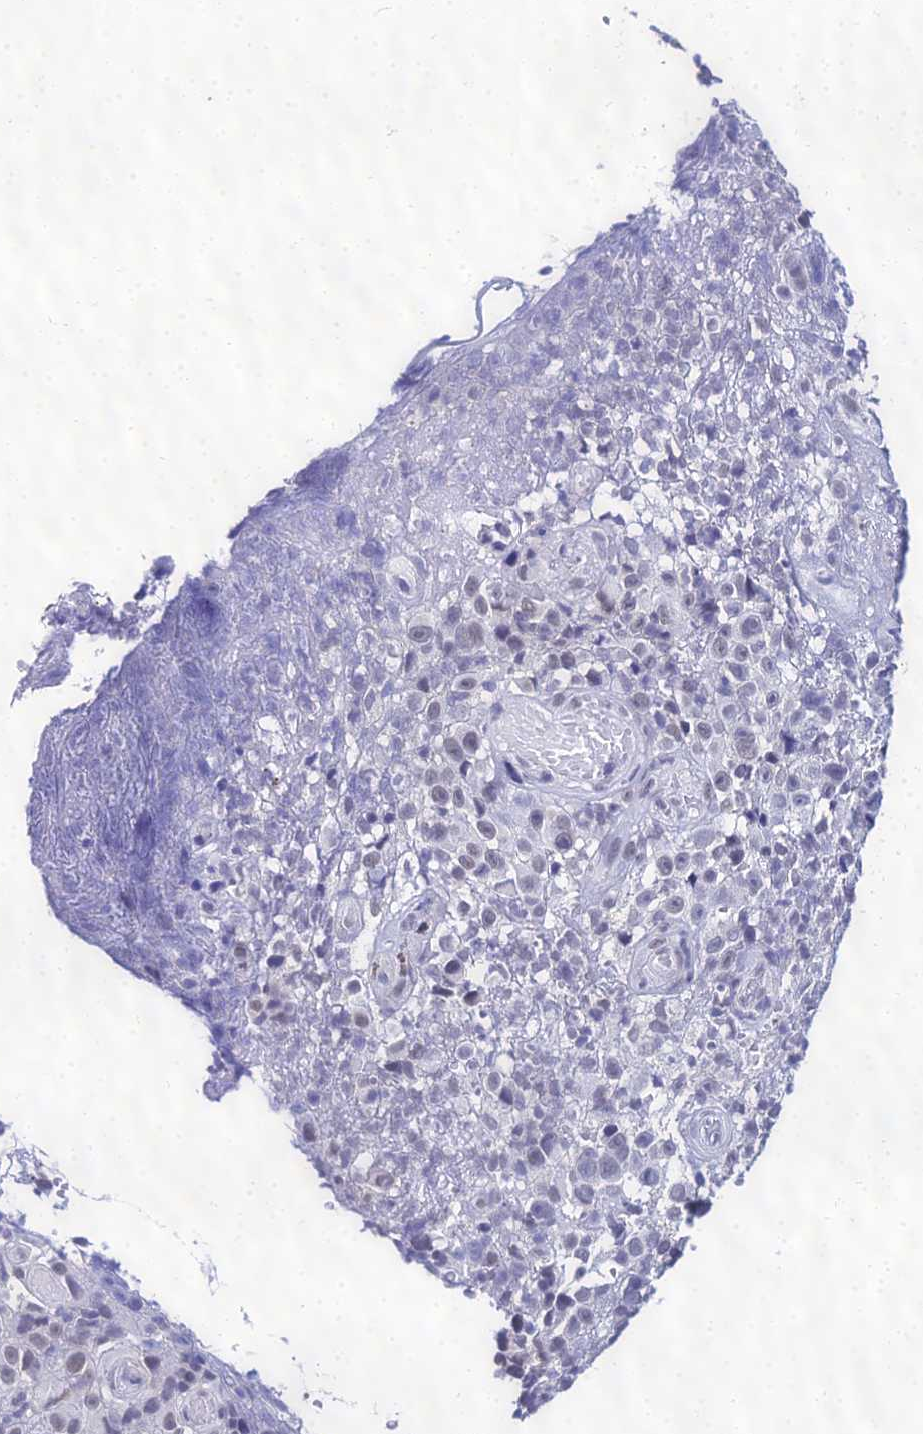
{"staining": {"intensity": "negative", "quantity": "none", "location": "none"}, "tissue": "melanoma", "cell_type": "Tumor cells", "image_type": "cancer", "snomed": [{"axis": "morphology", "description": "Malignant melanoma, NOS"}, {"axis": "topography", "description": "Skin"}], "caption": "This is a histopathology image of immunohistochemistry (IHC) staining of melanoma, which shows no staining in tumor cells.", "gene": "PPP4R2", "patient": {"sex": "female", "age": 82}}